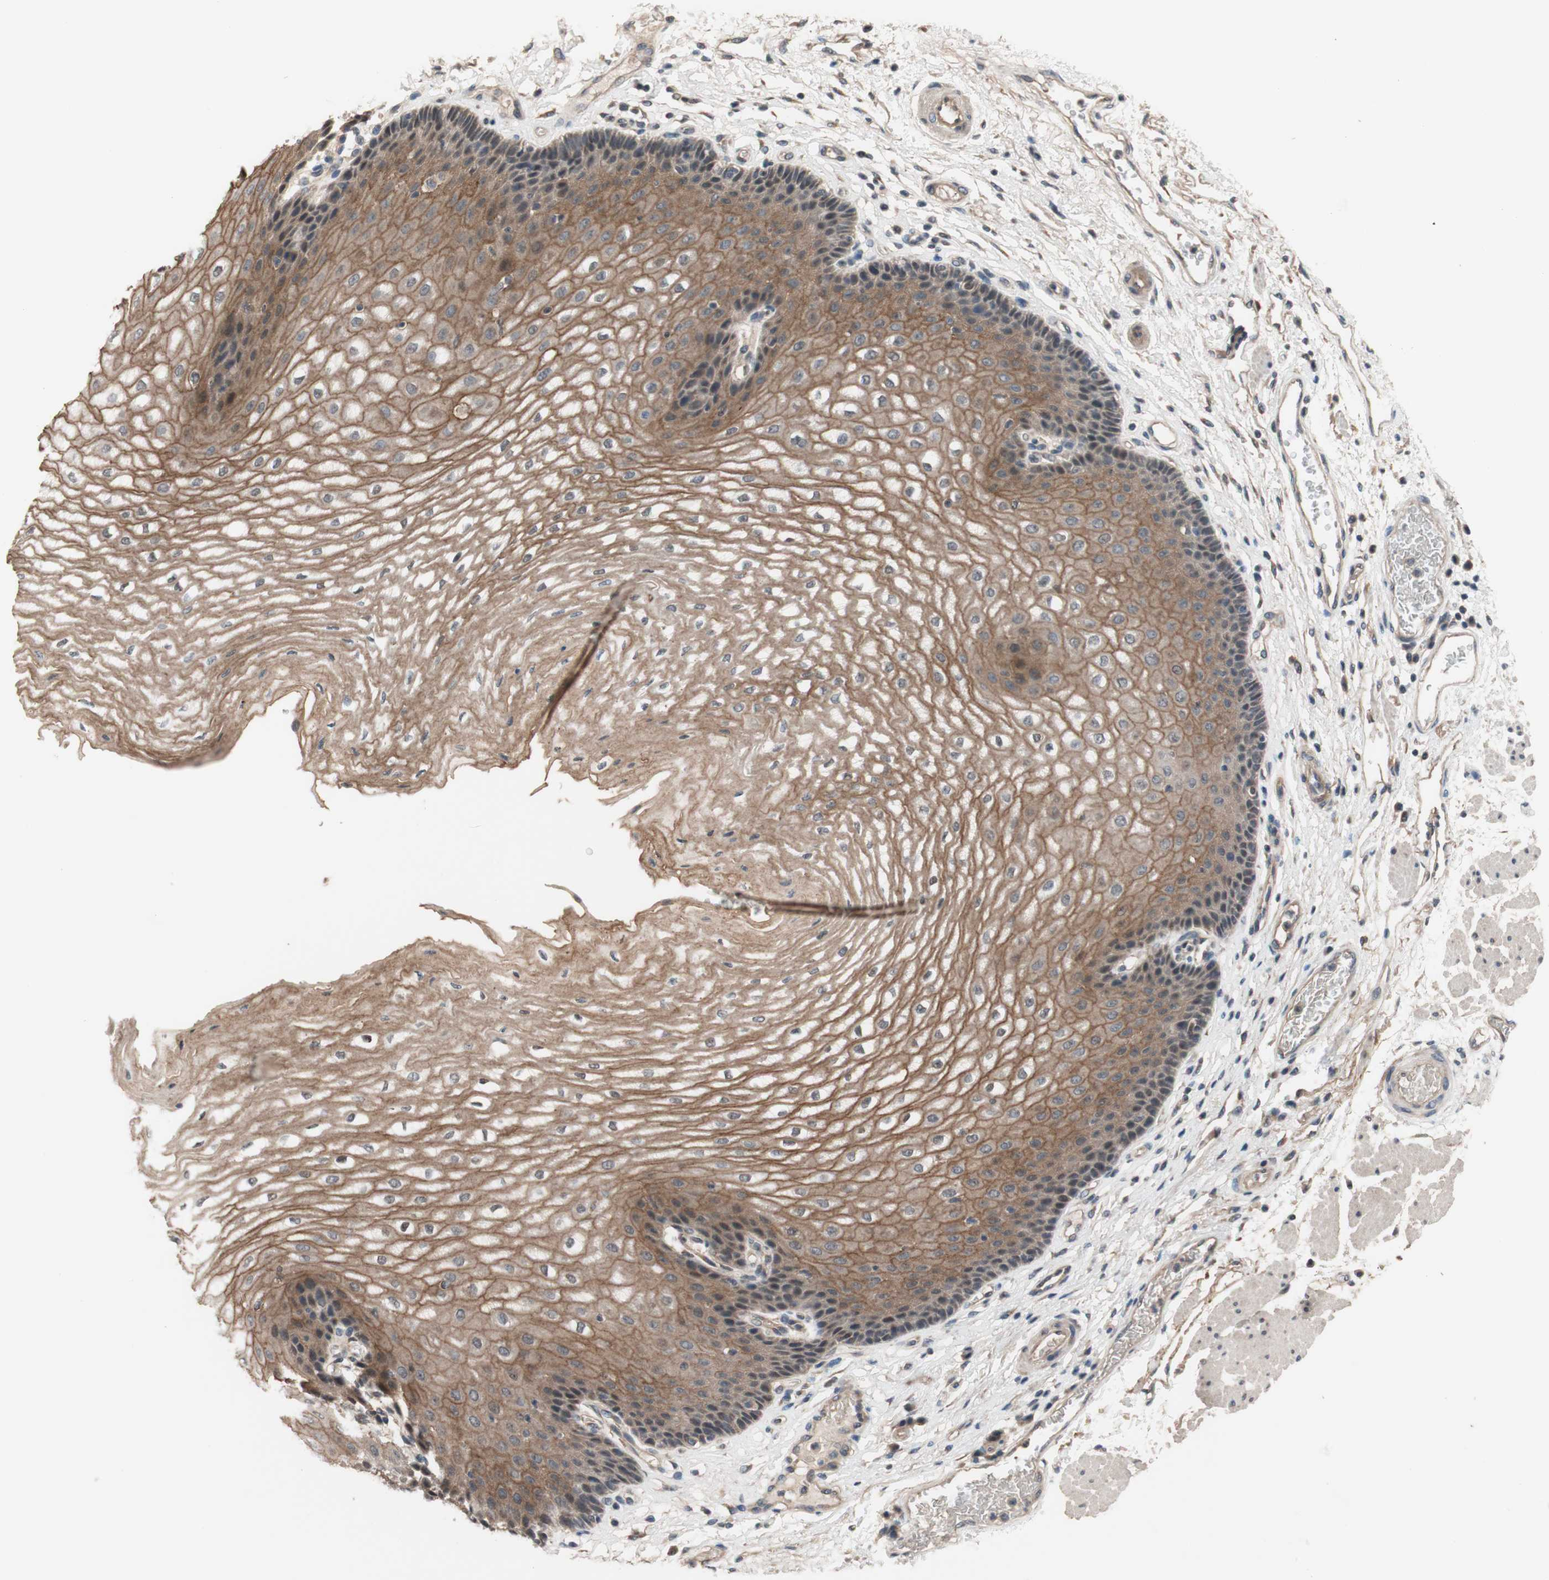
{"staining": {"intensity": "moderate", "quantity": ">75%", "location": "cytoplasmic/membranous"}, "tissue": "esophagus", "cell_type": "Squamous epithelial cells", "image_type": "normal", "snomed": [{"axis": "morphology", "description": "Normal tissue, NOS"}, {"axis": "topography", "description": "Esophagus"}], "caption": "Immunohistochemical staining of unremarkable human esophagus reveals moderate cytoplasmic/membranous protein expression in about >75% of squamous epithelial cells.", "gene": "CD55", "patient": {"sex": "male", "age": 54}}